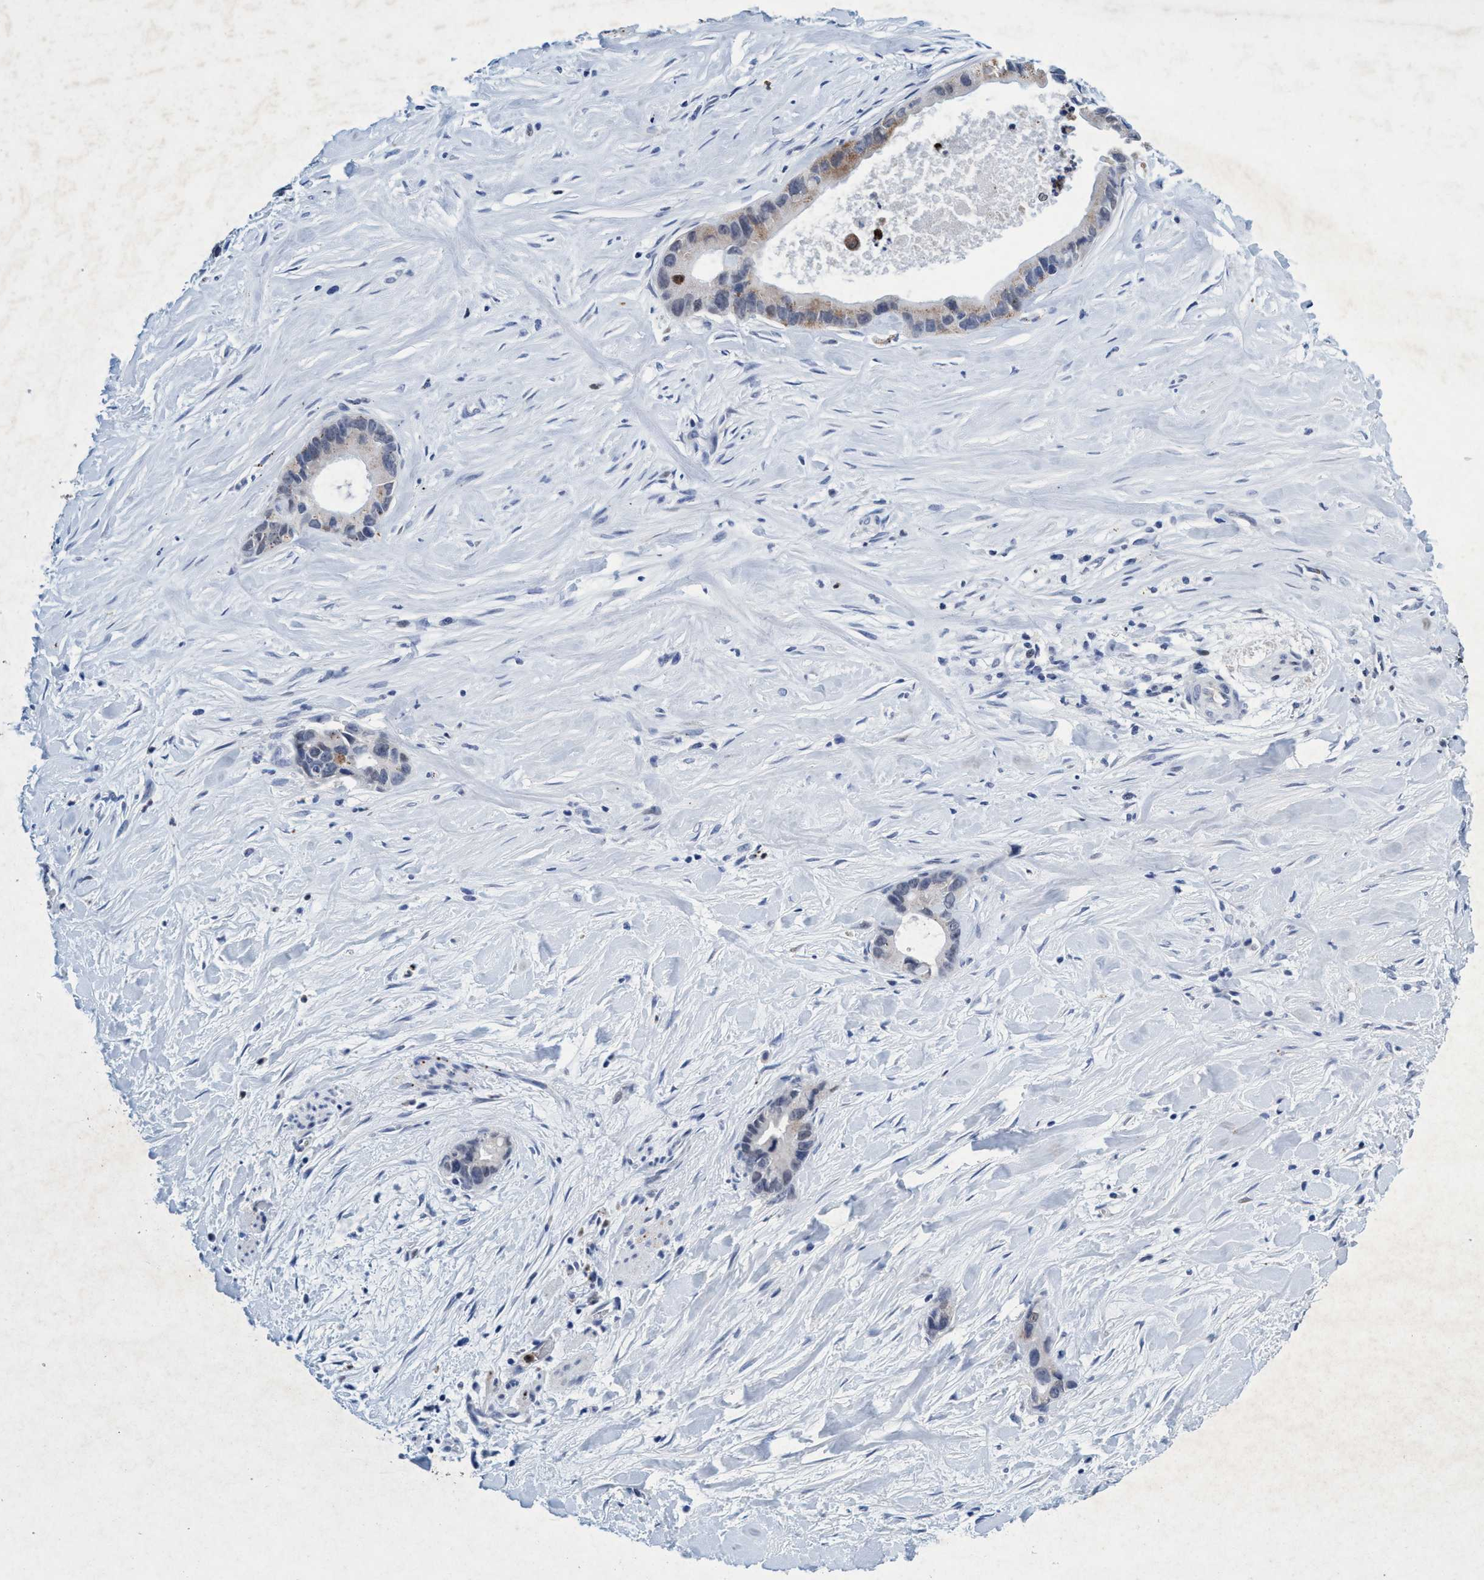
{"staining": {"intensity": "weak", "quantity": "<25%", "location": "cytoplasmic/membranous"}, "tissue": "liver cancer", "cell_type": "Tumor cells", "image_type": "cancer", "snomed": [{"axis": "morphology", "description": "Cholangiocarcinoma"}, {"axis": "topography", "description": "Liver"}], "caption": "Protein analysis of cholangiocarcinoma (liver) shows no significant staining in tumor cells.", "gene": "GRB14", "patient": {"sex": "female", "age": 55}}